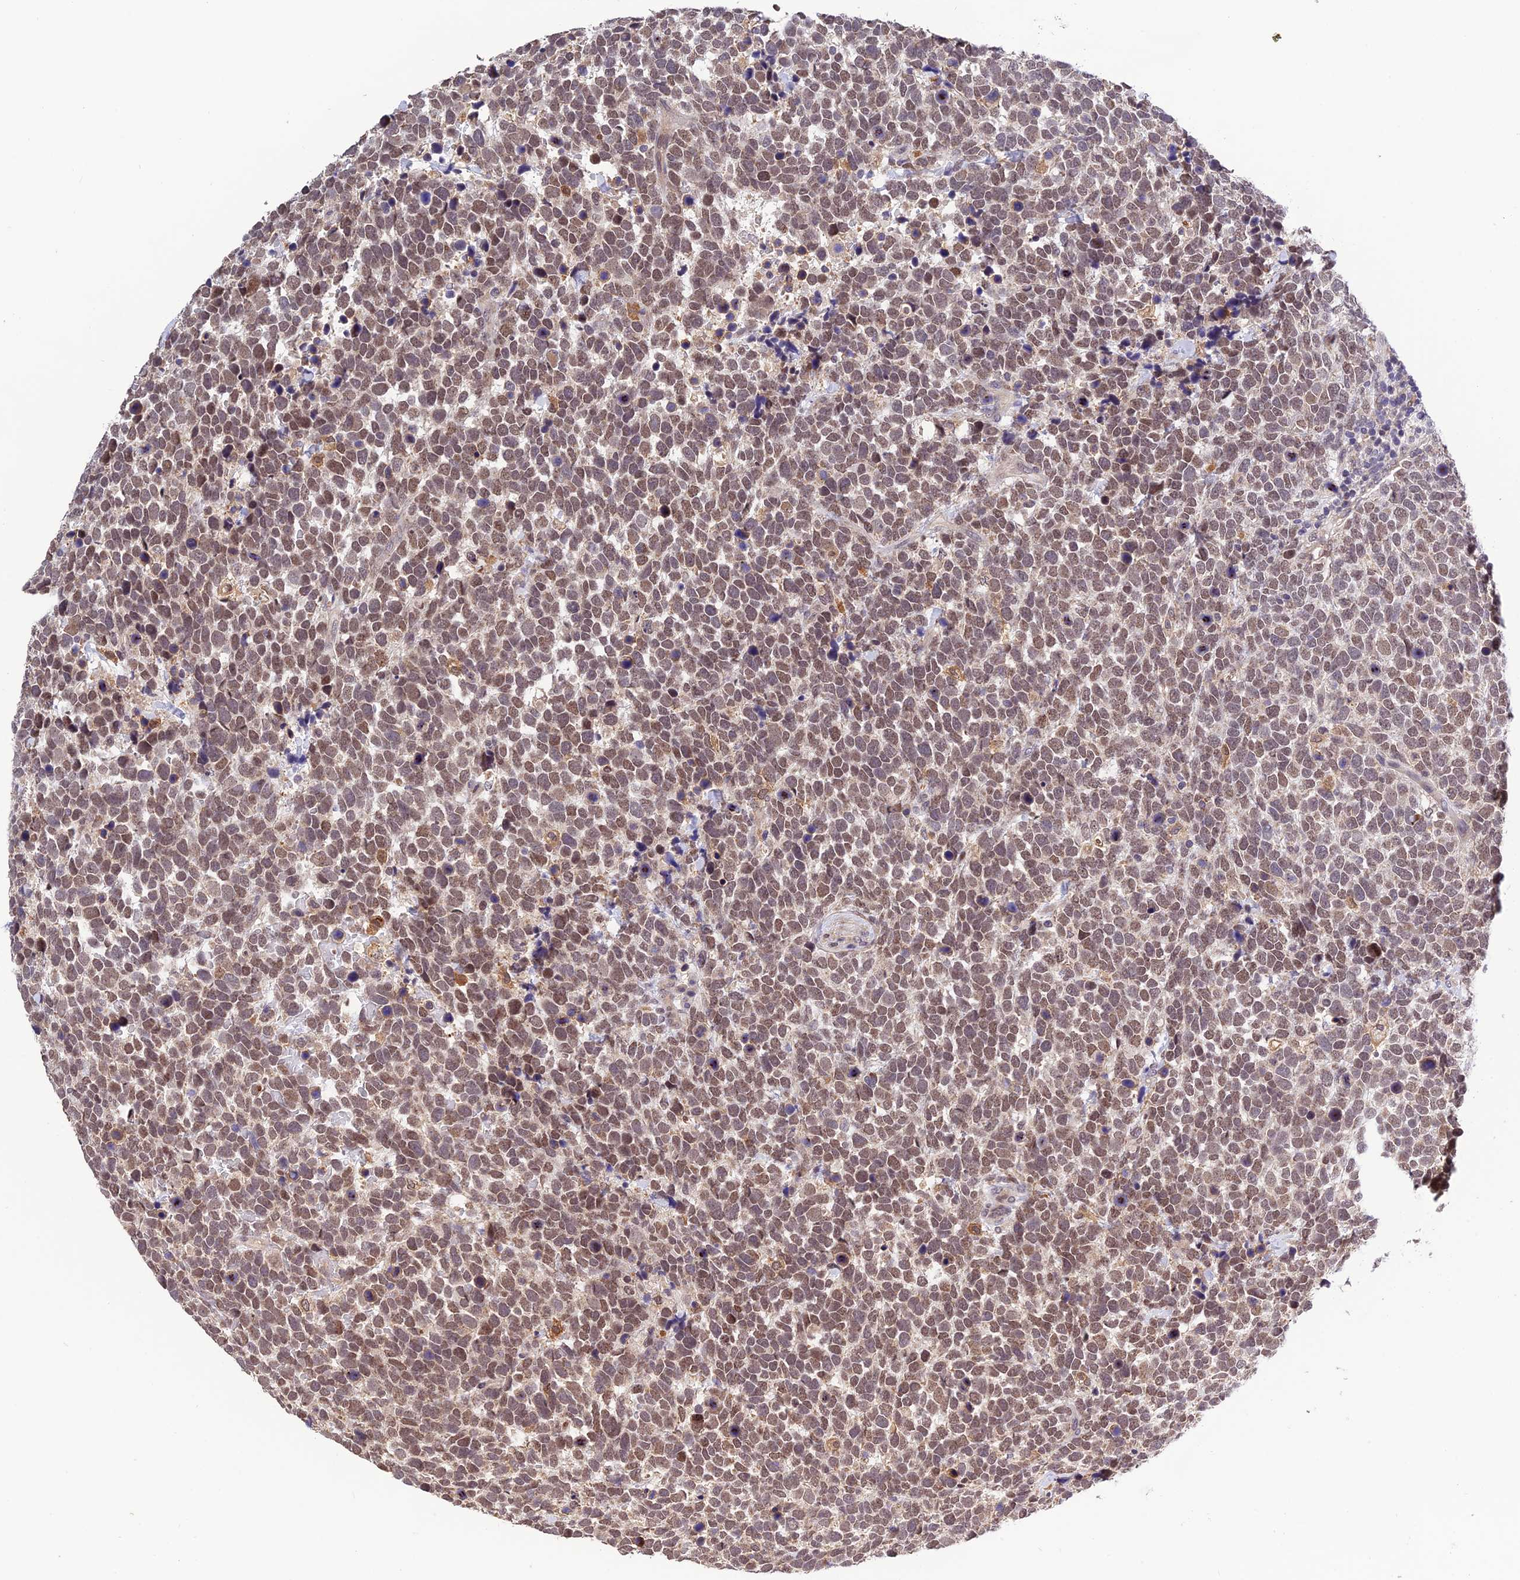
{"staining": {"intensity": "moderate", "quantity": ">75%", "location": "nuclear"}, "tissue": "urothelial cancer", "cell_type": "Tumor cells", "image_type": "cancer", "snomed": [{"axis": "morphology", "description": "Urothelial carcinoma, High grade"}, {"axis": "topography", "description": "Urinary bladder"}], "caption": "Protein staining shows moderate nuclear staining in about >75% of tumor cells in high-grade urothelial carcinoma.", "gene": "MNS1", "patient": {"sex": "female", "age": 82}}